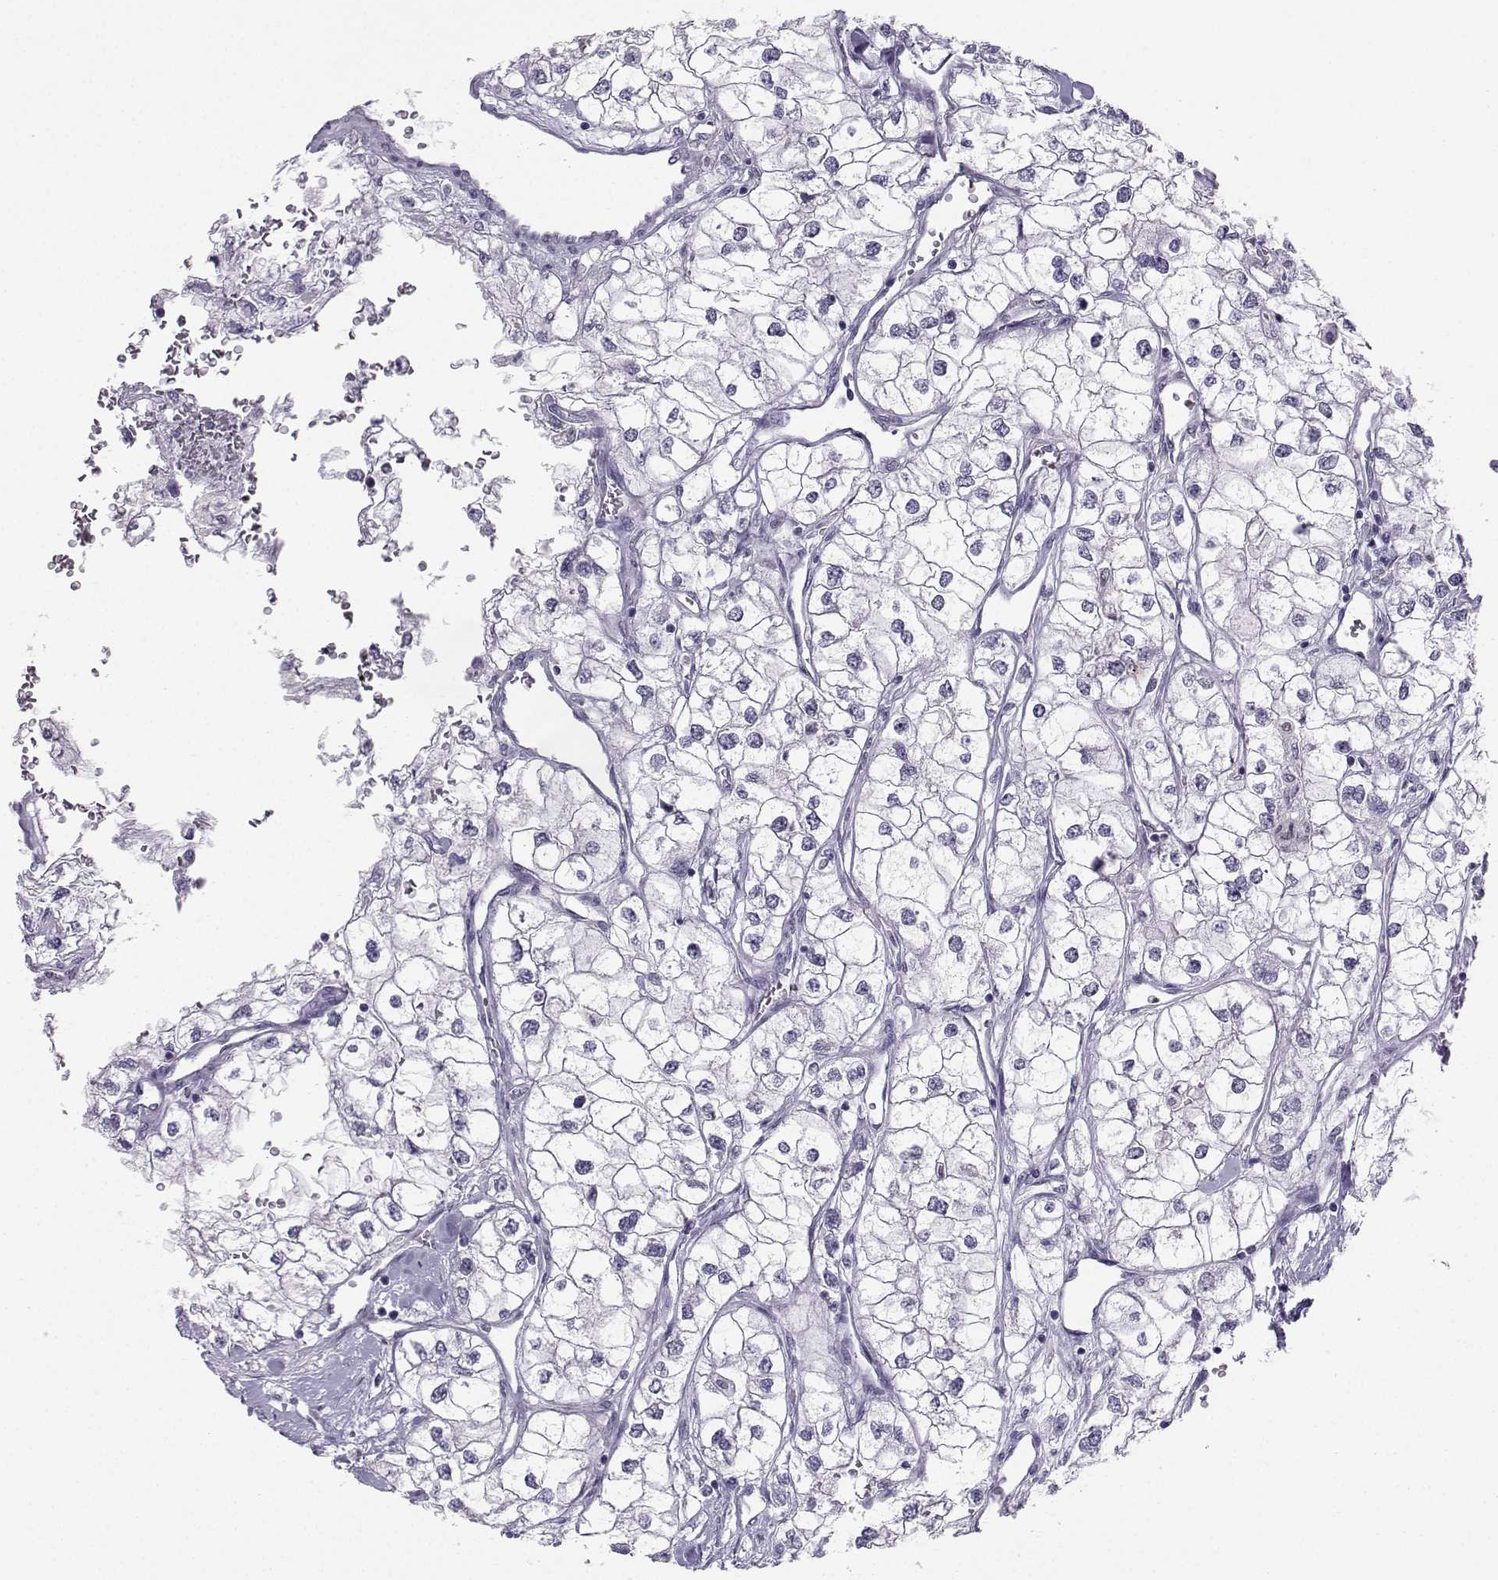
{"staining": {"intensity": "negative", "quantity": "none", "location": "none"}, "tissue": "renal cancer", "cell_type": "Tumor cells", "image_type": "cancer", "snomed": [{"axis": "morphology", "description": "Adenocarcinoma, NOS"}, {"axis": "topography", "description": "Kidney"}], "caption": "Tumor cells show no significant protein positivity in renal cancer.", "gene": "TEDC2", "patient": {"sex": "male", "age": 59}}